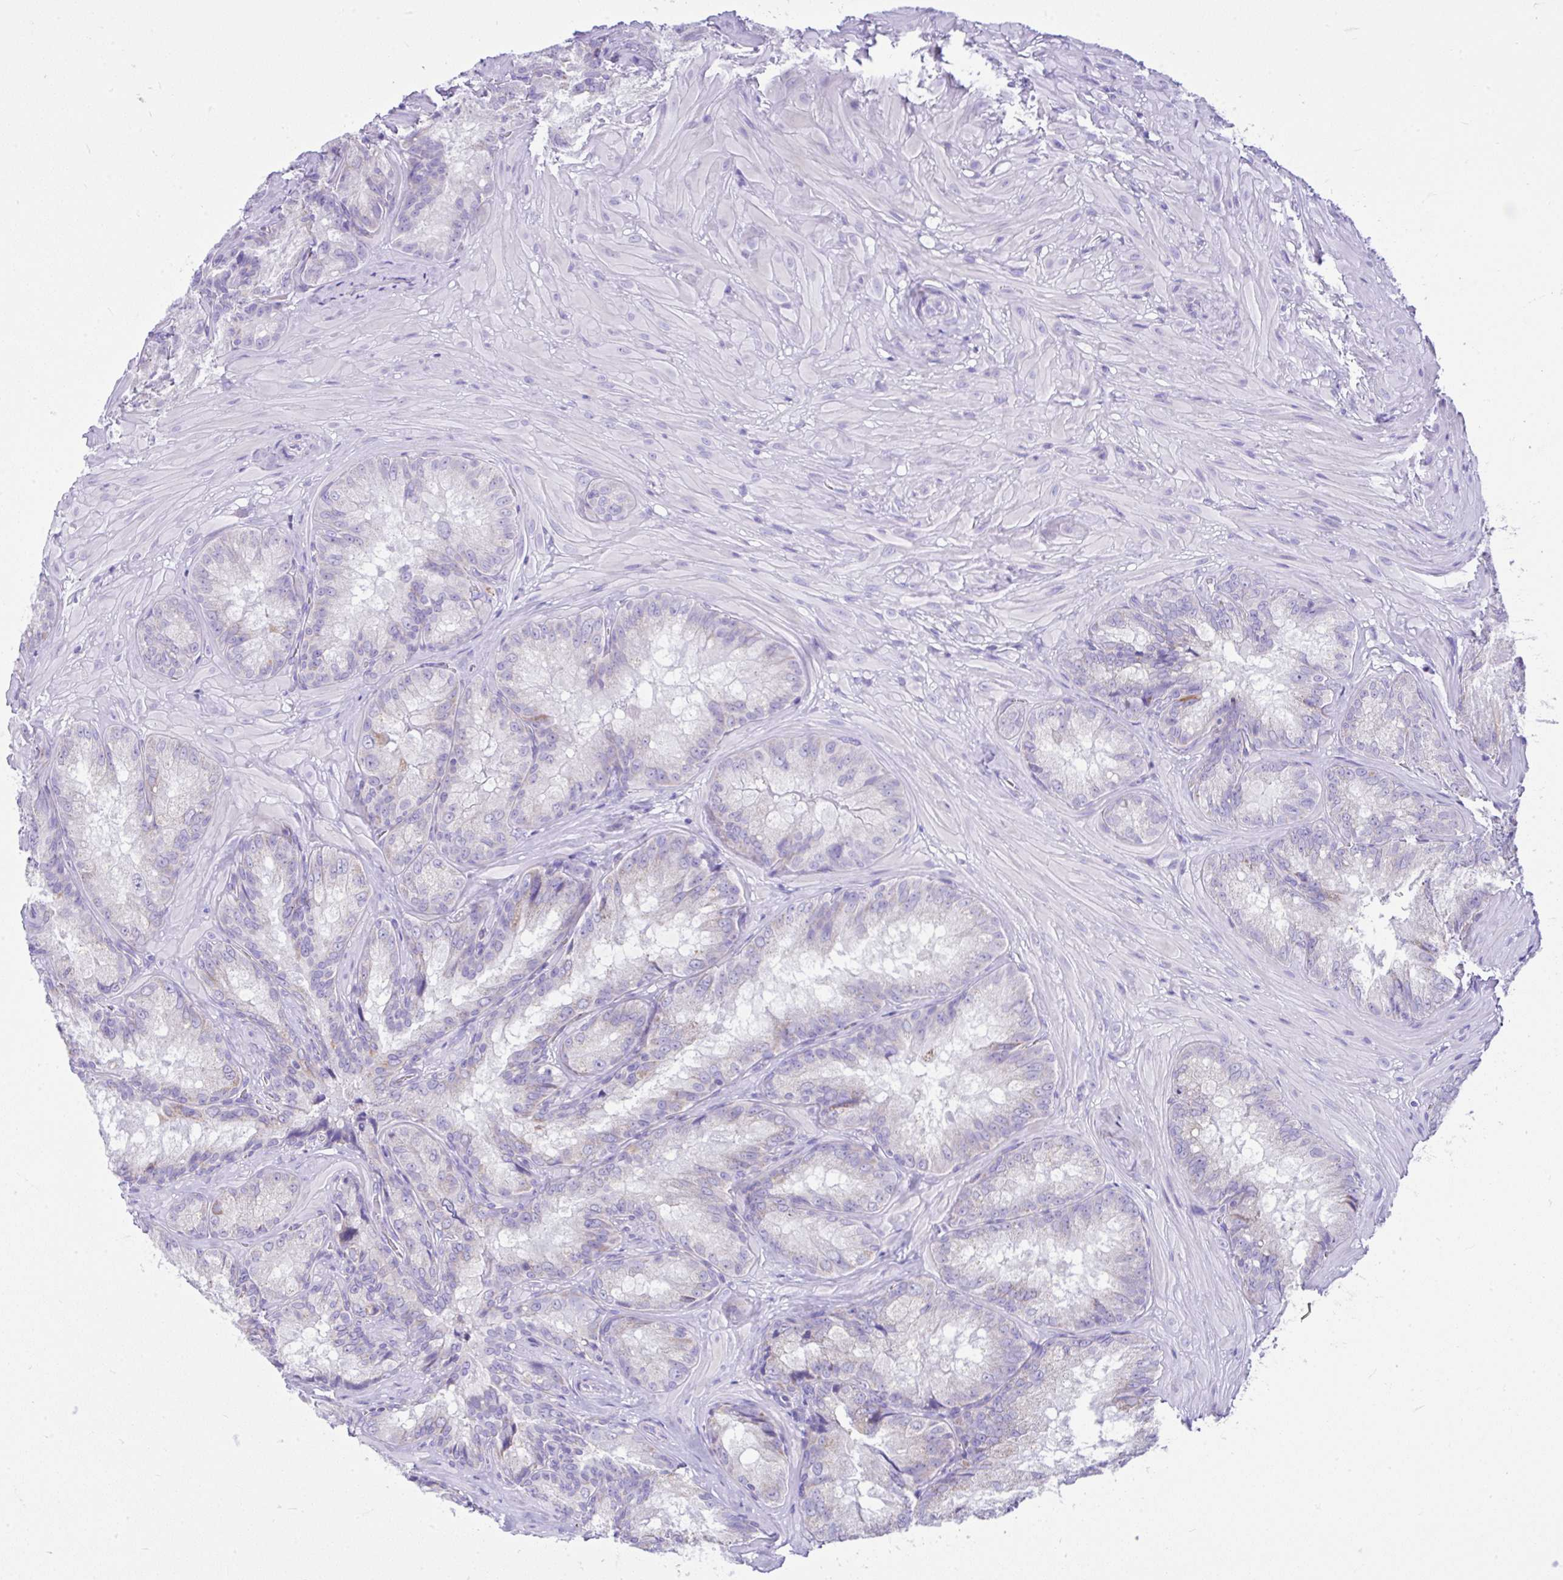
{"staining": {"intensity": "weak", "quantity": "<25%", "location": "cytoplasmic/membranous"}, "tissue": "seminal vesicle", "cell_type": "Glandular cells", "image_type": "normal", "snomed": [{"axis": "morphology", "description": "Normal tissue, NOS"}, {"axis": "topography", "description": "Seminal veicle"}], "caption": "Unremarkable seminal vesicle was stained to show a protein in brown. There is no significant expression in glandular cells. The staining is performed using DAB brown chromogen with nuclei counter-stained in using hematoxylin.", "gene": "SLC13A1", "patient": {"sex": "male", "age": 47}}